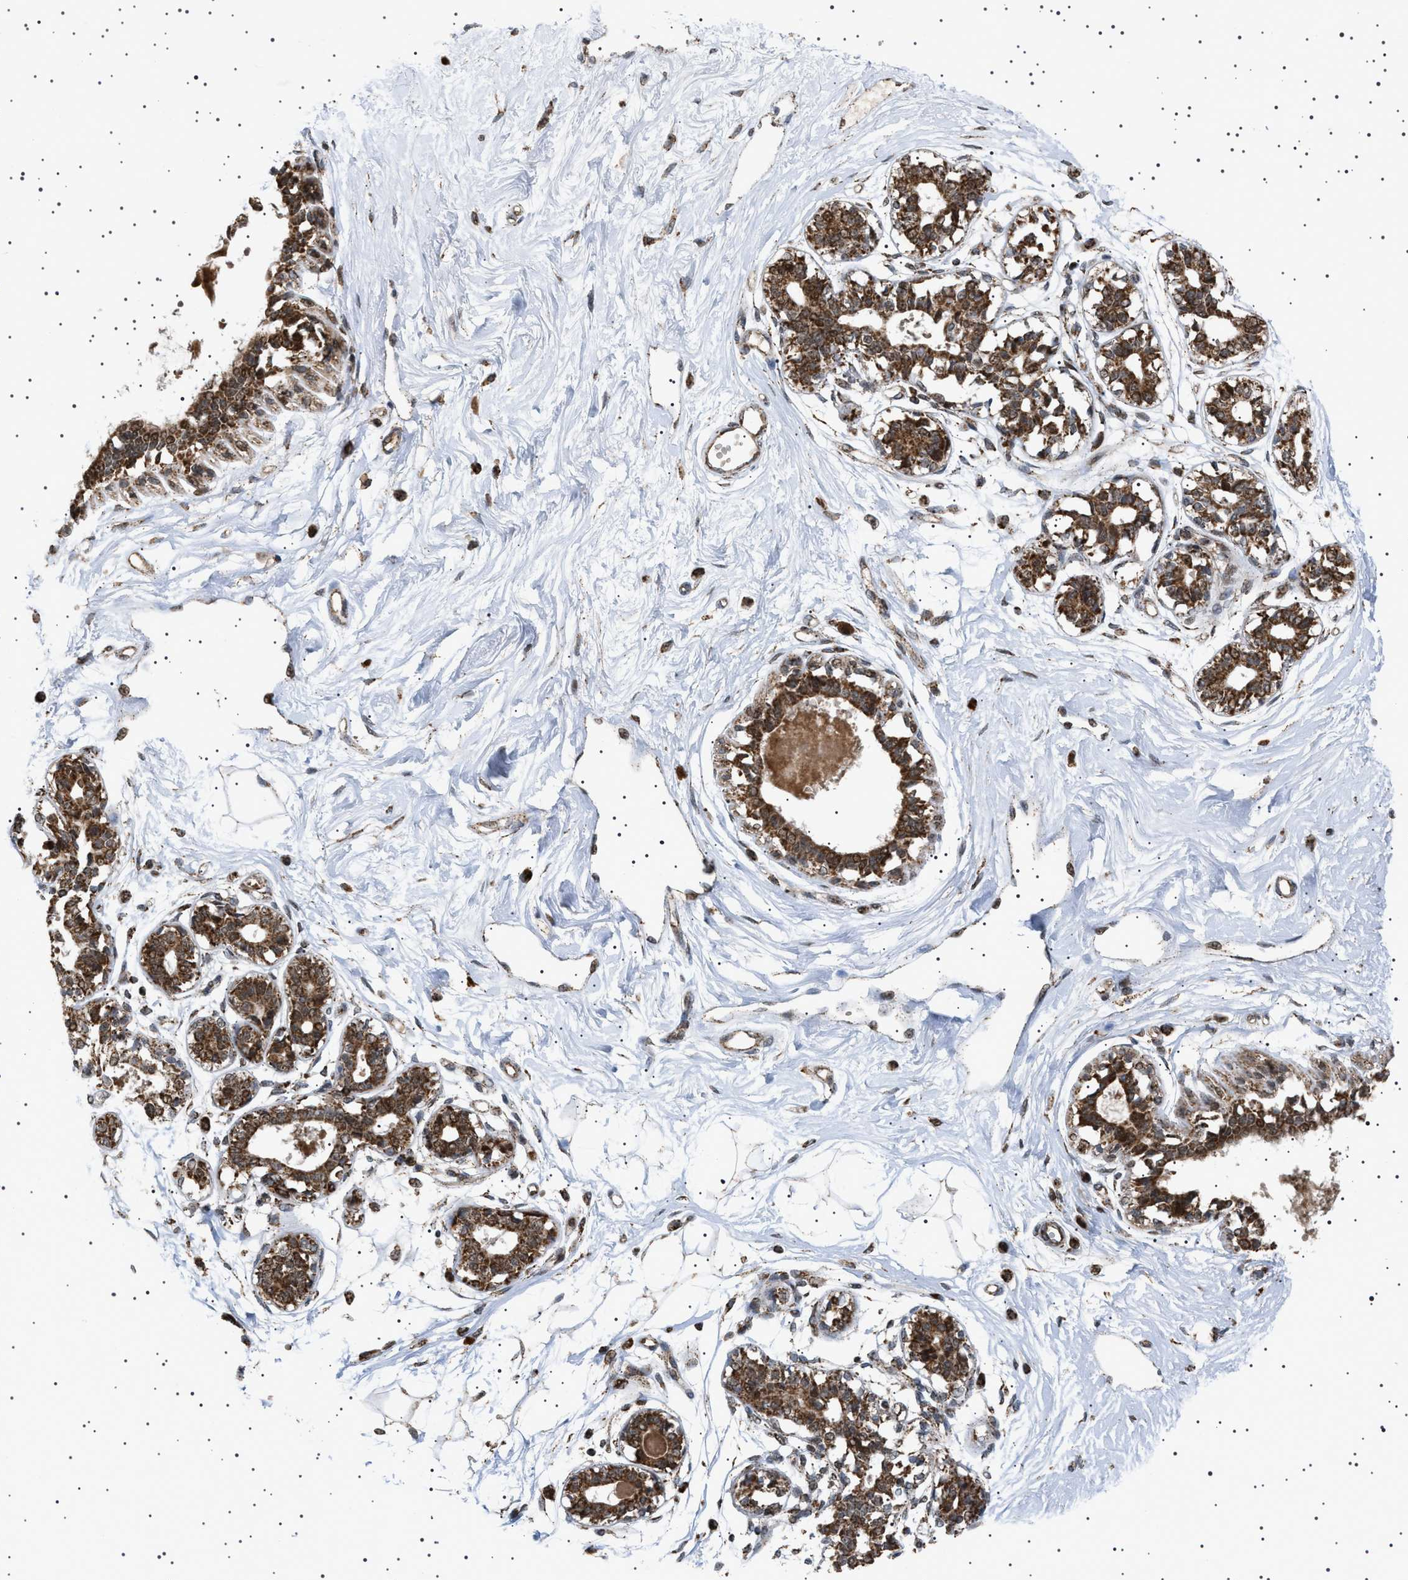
{"staining": {"intensity": "negative", "quantity": "none", "location": "none"}, "tissue": "breast", "cell_type": "Adipocytes", "image_type": "normal", "snomed": [{"axis": "morphology", "description": "Normal tissue, NOS"}, {"axis": "topography", "description": "Breast"}], "caption": "Image shows no significant protein positivity in adipocytes of benign breast. (Stains: DAB (3,3'-diaminobenzidine) immunohistochemistry (IHC) with hematoxylin counter stain, Microscopy: brightfield microscopy at high magnification).", "gene": "MELK", "patient": {"sex": "female", "age": 45}}